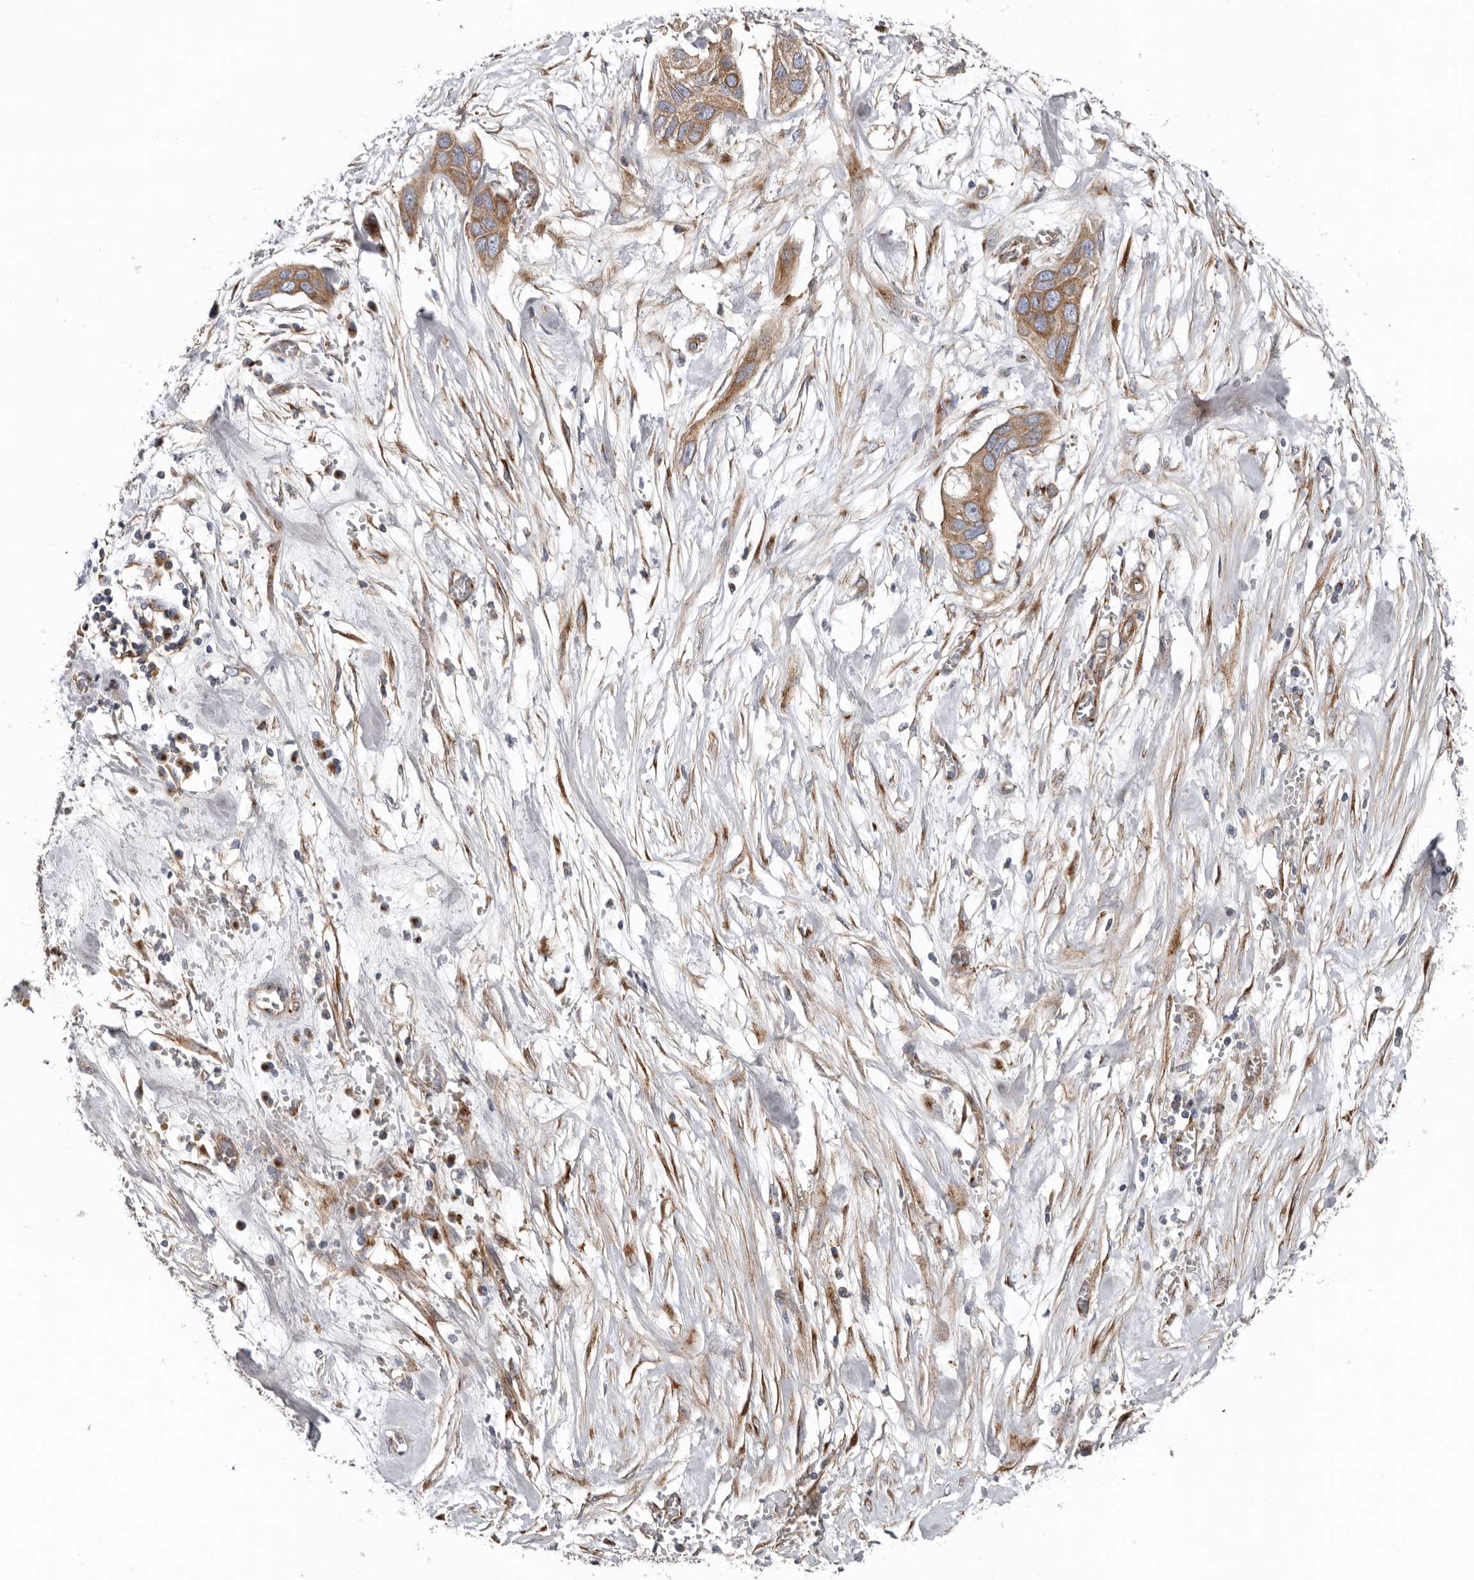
{"staining": {"intensity": "moderate", "quantity": ">75%", "location": "cytoplasmic/membranous"}, "tissue": "pancreatic cancer", "cell_type": "Tumor cells", "image_type": "cancer", "snomed": [{"axis": "morphology", "description": "Adenocarcinoma, NOS"}, {"axis": "topography", "description": "Pancreas"}], "caption": "Pancreatic adenocarcinoma stained with DAB (3,3'-diaminobenzidine) IHC exhibits medium levels of moderate cytoplasmic/membranous positivity in about >75% of tumor cells.", "gene": "LUZP1", "patient": {"sex": "female", "age": 60}}